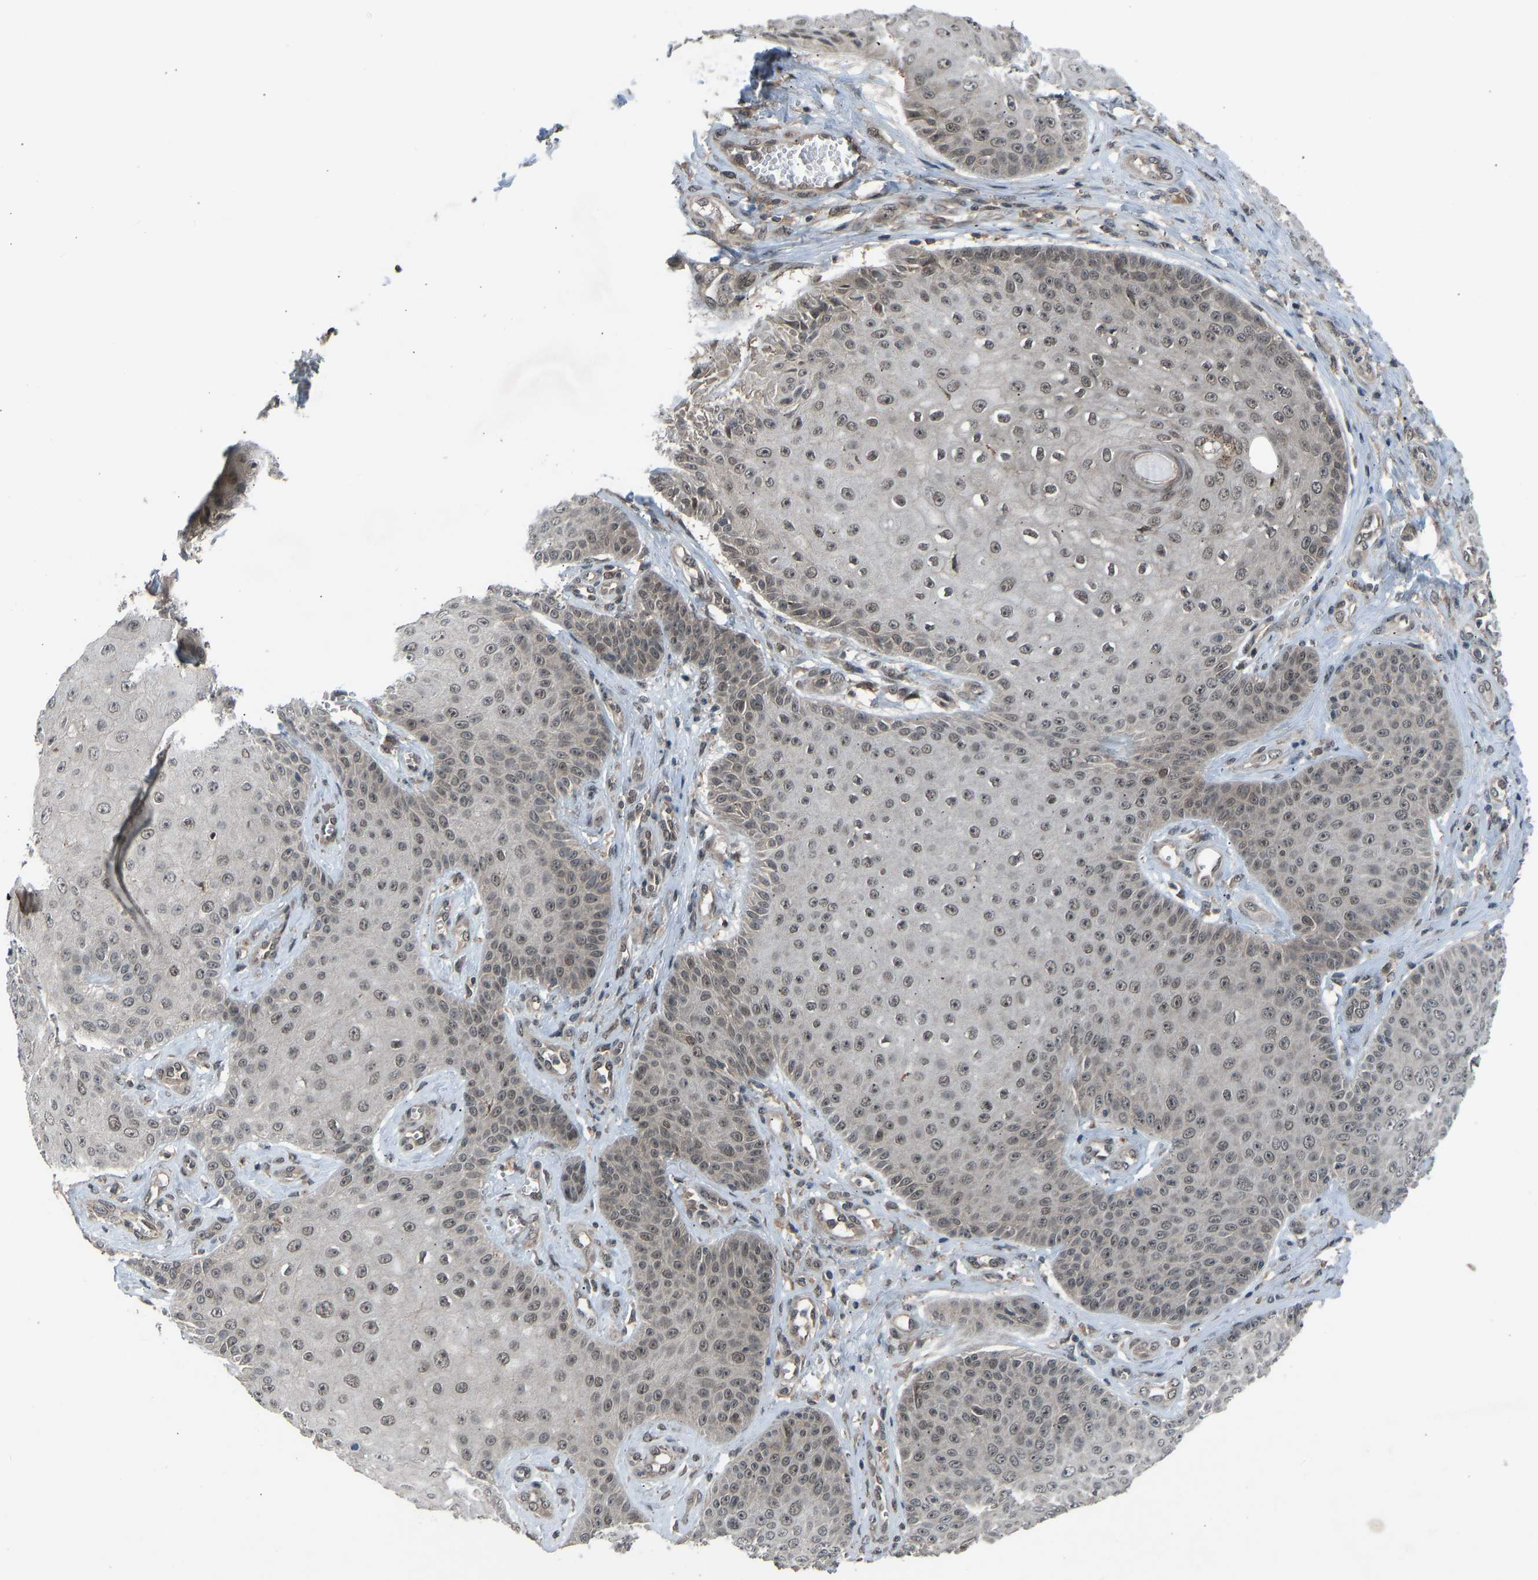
{"staining": {"intensity": "weak", "quantity": ">75%", "location": "nuclear"}, "tissue": "skin cancer", "cell_type": "Tumor cells", "image_type": "cancer", "snomed": [{"axis": "morphology", "description": "Squamous cell carcinoma, NOS"}, {"axis": "topography", "description": "Skin"}], "caption": "A high-resolution photomicrograph shows IHC staining of skin squamous cell carcinoma, which demonstrates weak nuclear expression in about >75% of tumor cells. The staining was performed using DAB (3,3'-diaminobenzidine) to visualize the protein expression in brown, while the nuclei were stained in blue with hematoxylin (Magnification: 20x).", "gene": "SLC43A1", "patient": {"sex": "male", "age": 74}}